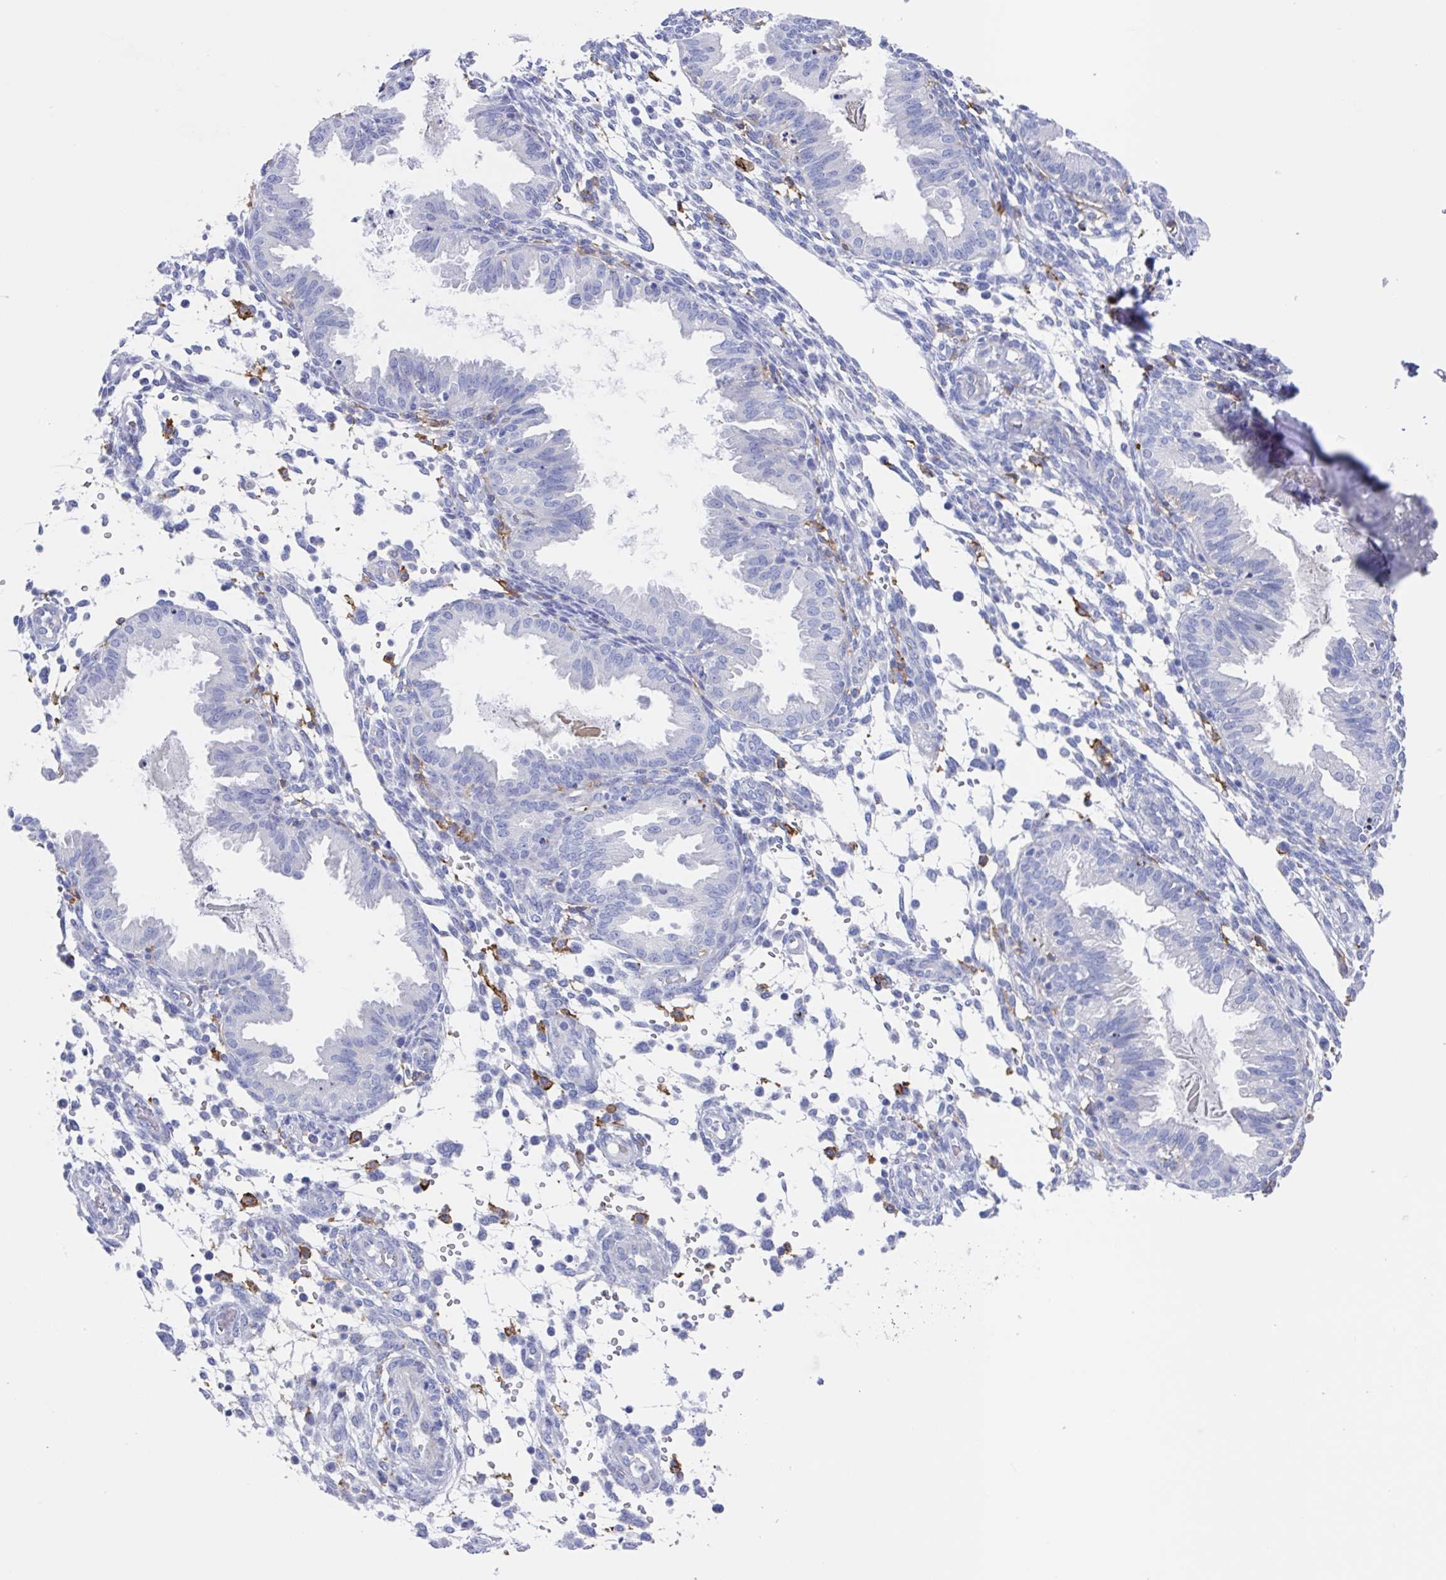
{"staining": {"intensity": "negative", "quantity": "none", "location": "none"}, "tissue": "endometrium", "cell_type": "Cells in endometrial stroma", "image_type": "normal", "snomed": [{"axis": "morphology", "description": "Normal tissue, NOS"}, {"axis": "topography", "description": "Endometrium"}], "caption": "Benign endometrium was stained to show a protein in brown. There is no significant positivity in cells in endometrial stroma.", "gene": "FCGR3A", "patient": {"sex": "female", "age": 33}}